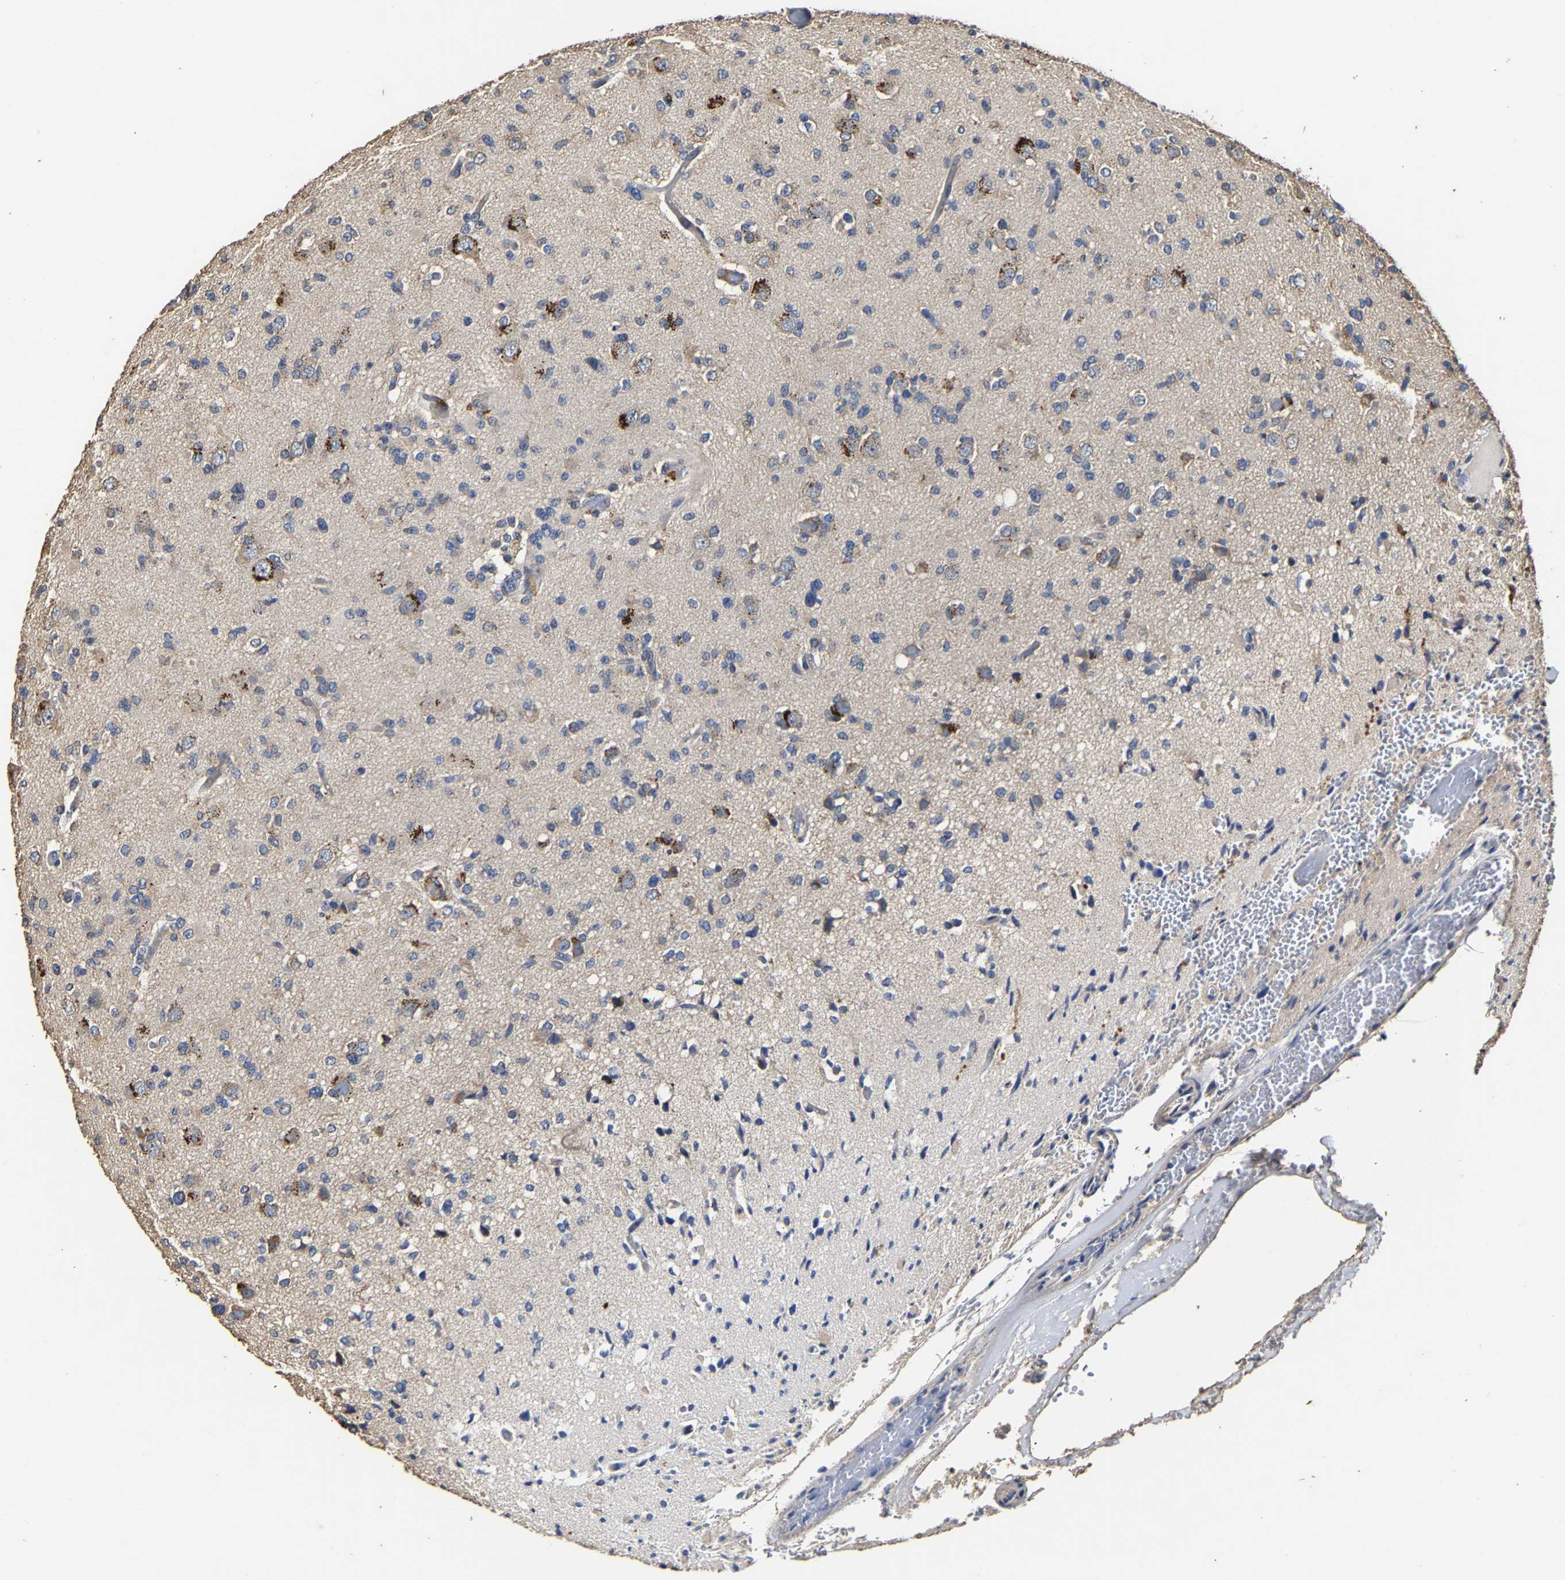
{"staining": {"intensity": "negative", "quantity": "none", "location": "none"}, "tissue": "glioma", "cell_type": "Tumor cells", "image_type": "cancer", "snomed": [{"axis": "morphology", "description": "Glioma, malignant, Low grade"}, {"axis": "topography", "description": "Brain"}], "caption": "Tumor cells are negative for brown protein staining in malignant low-grade glioma. Brightfield microscopy of immunohistochemistry (IHC) stained with DAB (3,3'-diaminobenzidine) (brown) and hematoxylin (blue), captured at high magnification.", "gene": "PPM1K", "patient": {"sex": "female", "age": 22}}